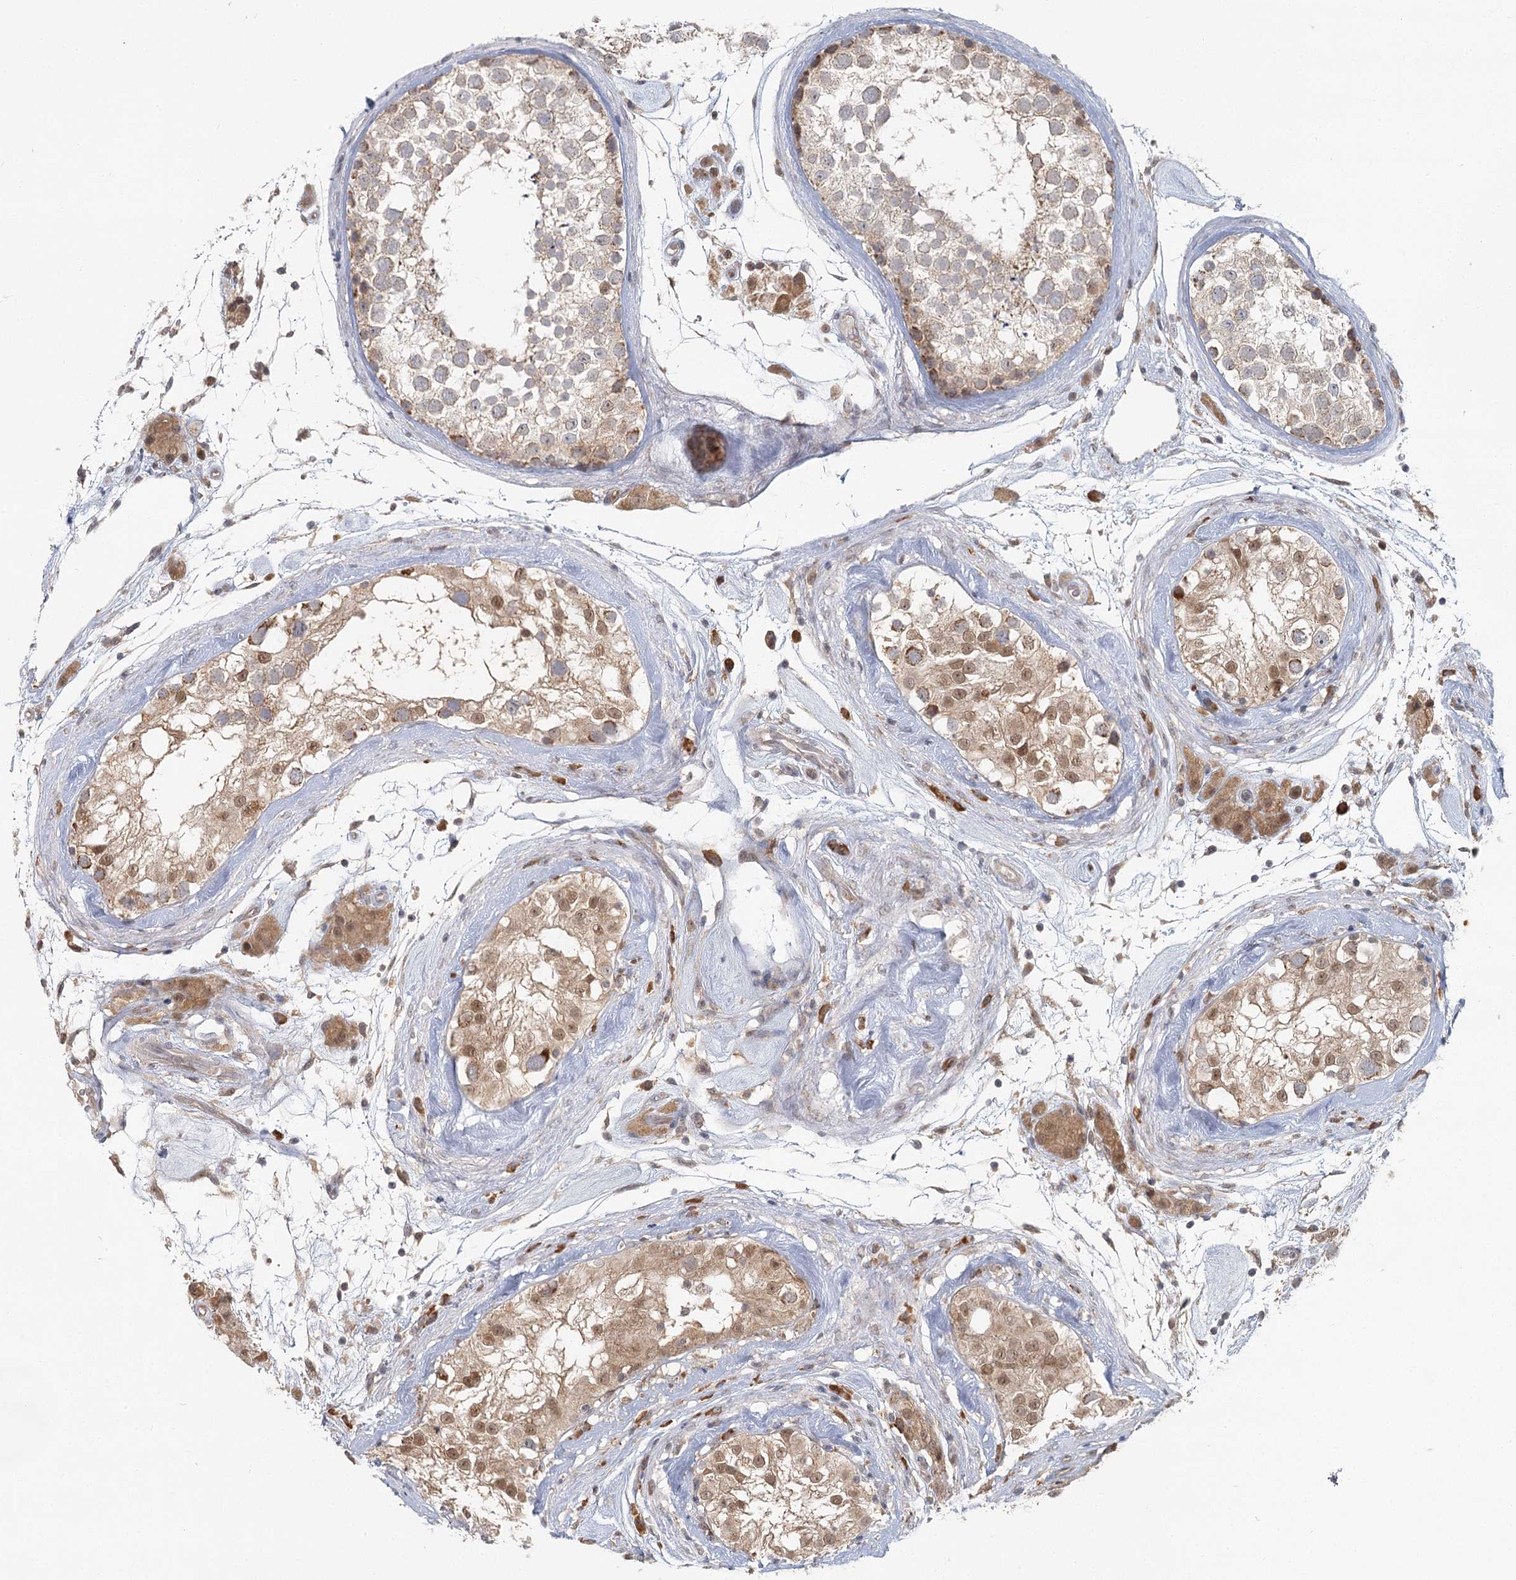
{"staining": {"intensity": "moderate", "quantity": "<25%", "location": "cytoplasmic/membranous,nuclear"}, "tissue": "testis", "cell_type": "Cells in seminiferous ducts", "image_type": "normal", "snomed": [{"axis": "morphology", "description": "Normal tissue, NOS"}, {"axis": "topography", "description": "Testis"}], "caption": "Testis stained for a protein reveals moderate cytoplasmic/membranous,nuclear positivity in cells in seminiferous ducts. The staining is performed using DAB (3,3'-diaminobenzidine) brown chromogen to label protein expression. The nuclei are counter-stained blue using hematoxylin.", "gene": "THNSL1", "patient": {"sex": "male", "age": 46}}